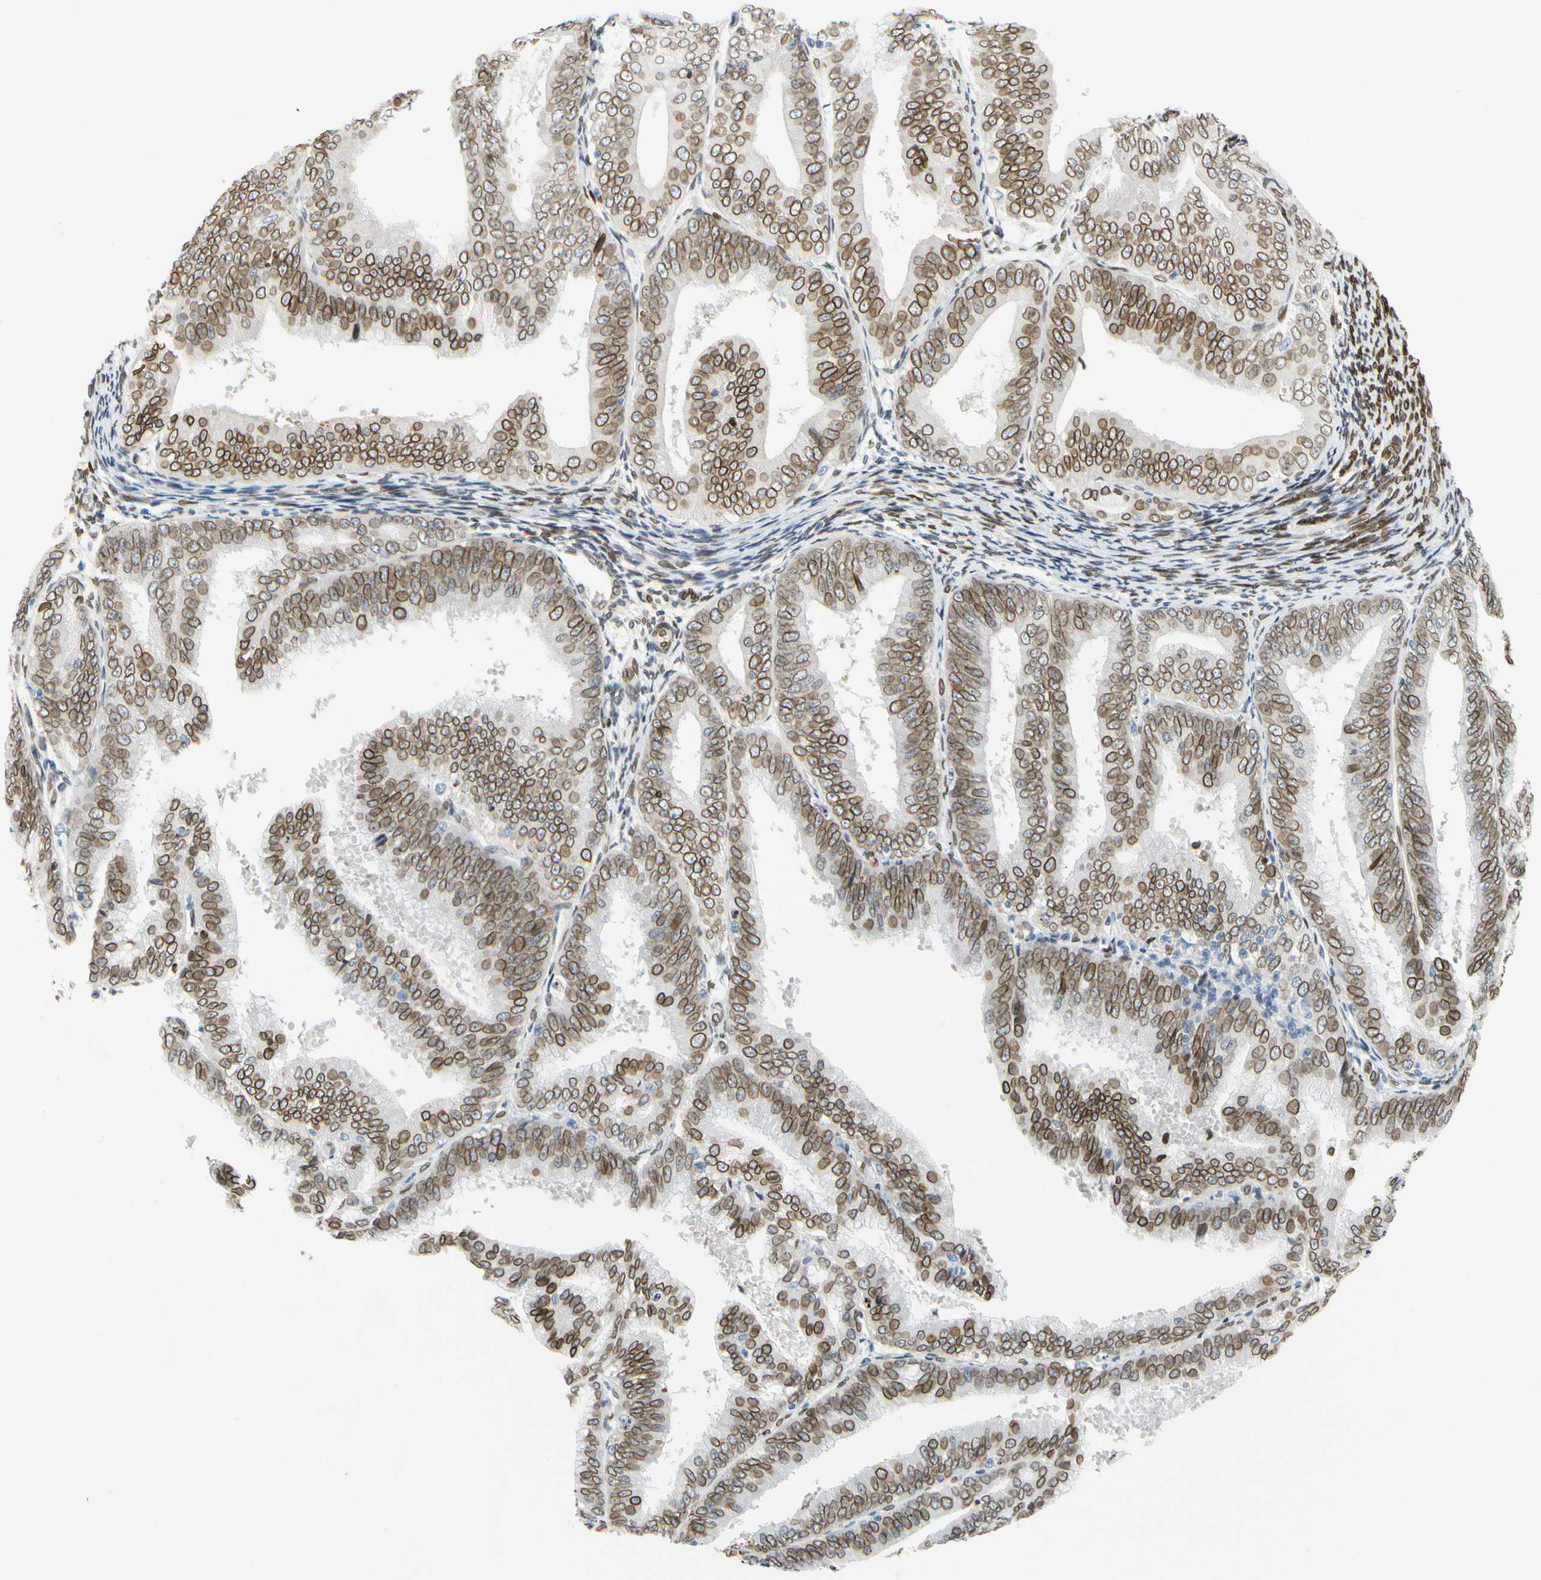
{"staining": {"intensity": "strong", "quantity": ">75%", "location": "cytoplasmic/membranous,nuclear"}, "tissue": "endometrial cancer", "cell_type": "Tumor cells", "image_type": "cancer", "snomed": [{"axis": "morphology", "description": "Adenocarcinoma, NOS"}, {"axis": "topography", "description": "Endometrium"}], "caption": "Immunohistochemistry of human endometrial adenocarcinoma reveals high levels of strong cytoplasmic/membranous and nuclear staining in about >75% of tumor cells. The protein of interest is shown in brown color, while the nuclei are stained blue.", "gene": "SUN1", "patient": {"sex": "female", "age": 63}}